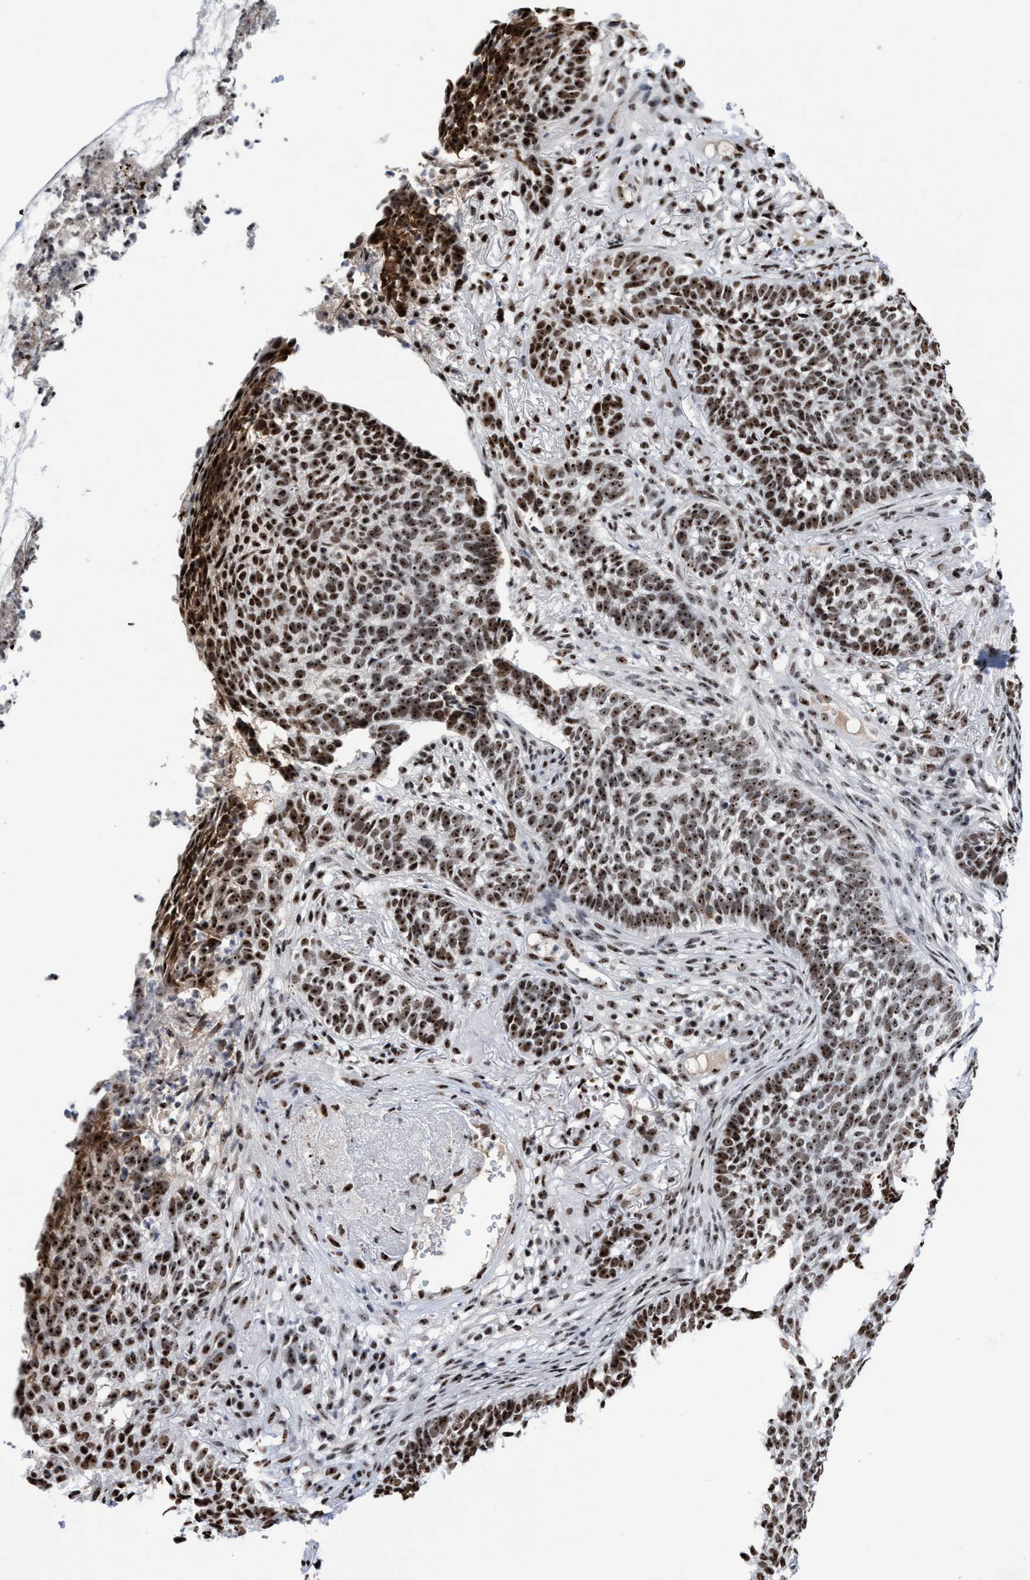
{"staining": {"intensity": "strong", "quantity": ">75%", "location": "nuclear"}, "tissue": "skin cancer", "cell_type": "Tumor cells", "image_type": "cancer", "snomed": [{"axis": "morphology", "description": "Basal cell carcinoma"}, {"axis": "topography", "description": "Skin"}], "caption": "Immunohistochemical staining of human skin cancer (basal cell carcinoma) reveals high levels of strong nuclear expression in approximately >75% of tumor cells. The staining was performed using DAB, with brown indicating positive protein expression. Nuclei are stained blue with hematoxylin.", "gene": "EFCAB10", "patient": {"sex": "male", "age": 85}}